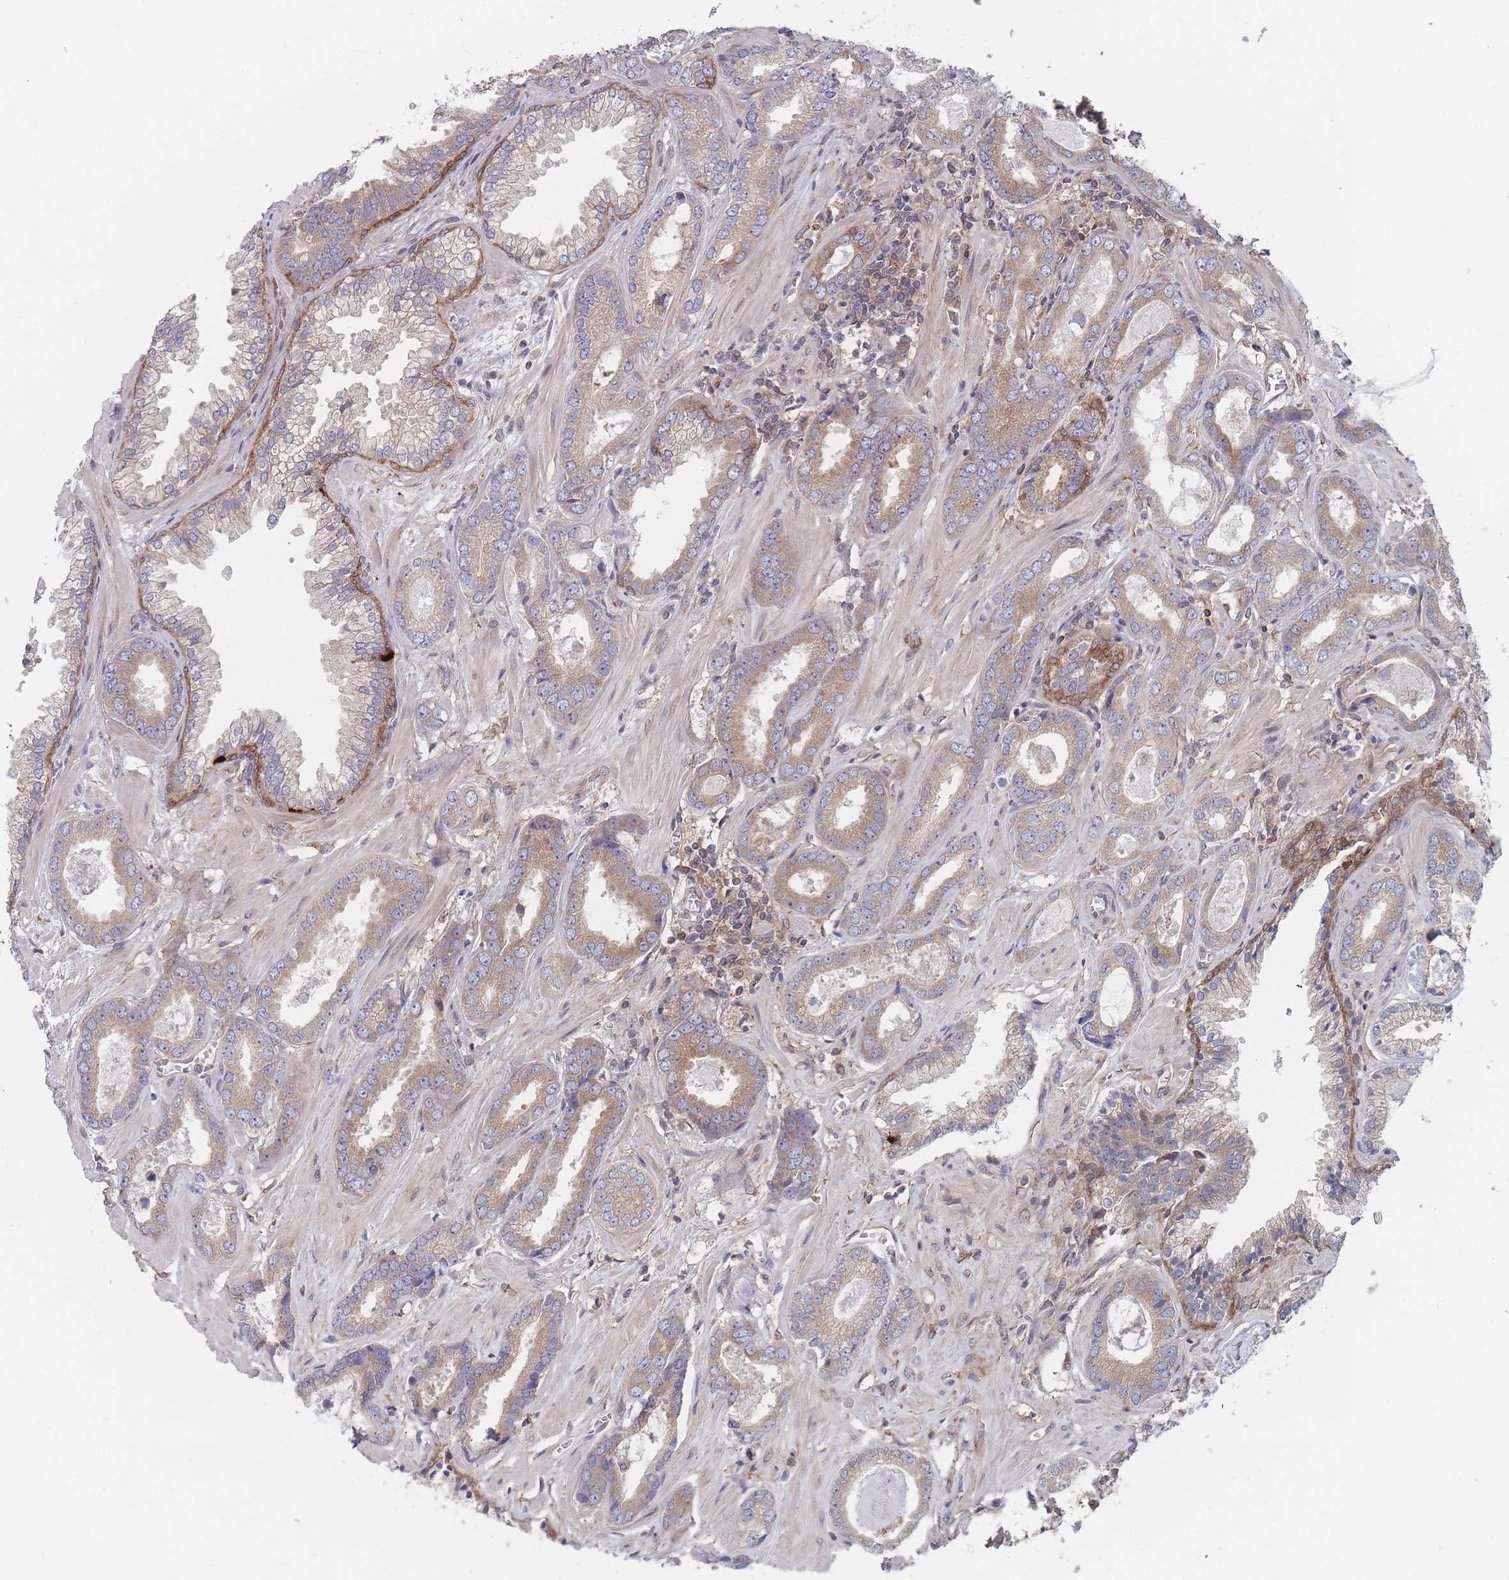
{"staining": {"intensity": "moderate", "quantity": ">75%", "location": "cytoplasmic/membranous"}, "tissue": "prostate cancer", "cell_type": "Tumor cells", "image_type": "cancer", "snomed": [{"axis": "morphology", "description": "Adenocarcinoma, Low grade"}, {"axis": "topography", "description": "Prostate"}], "caption": "Protein staining reveals moderate cytoplasmic/membranous staining in about >75% of tumor cells in prostate low-grade adenocarcinoma.", "gene": "KDSR", "patient": {"sex": "male", "age": 60}}